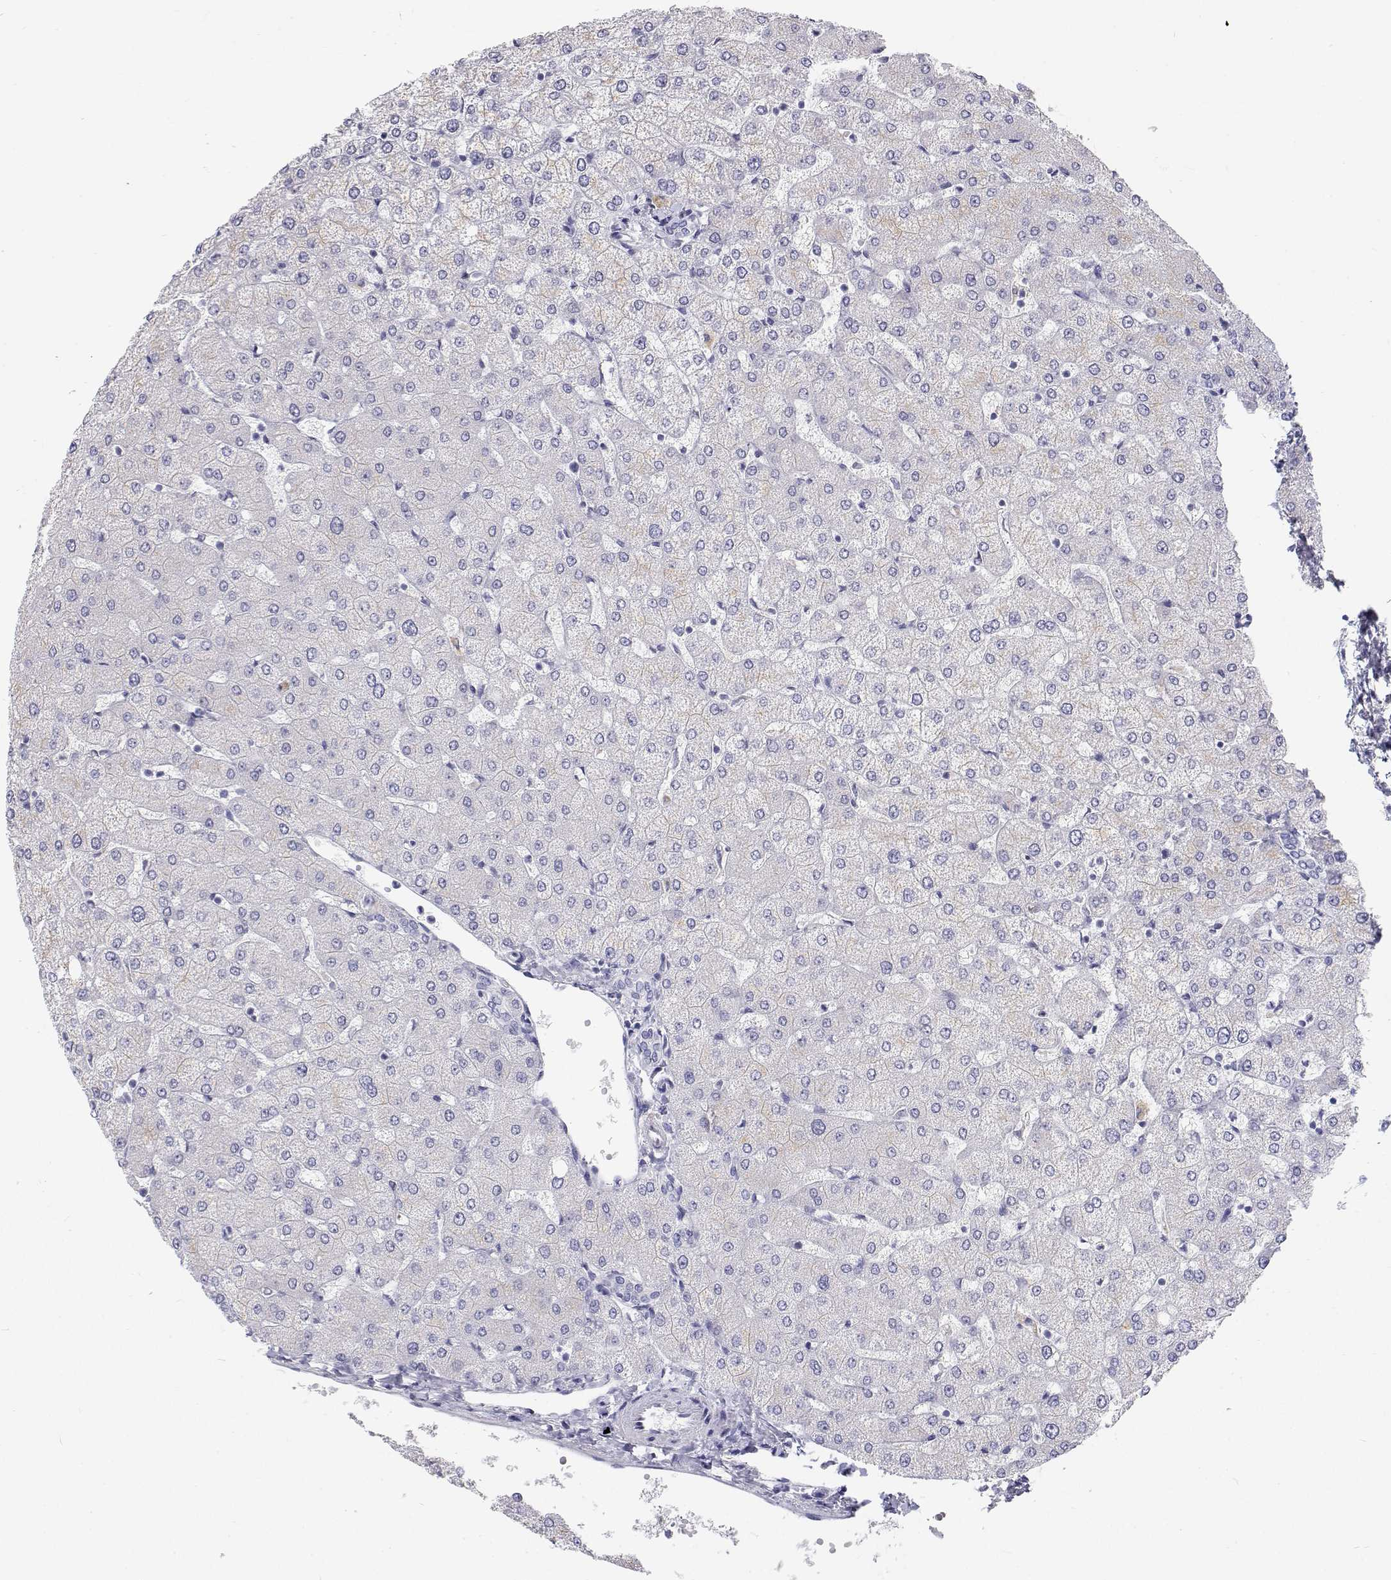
{"staining": {"intensity": "negative", "quantity": "none", "location": "none"}, "tissue": "liver", "cell_type": "Cholangiocytes", "image_type": "normal", "snomed": [{"axis": "morphology", "description": "Normal tissue, NOS"}, {"axis": "topography", "description": "Liver"}], "caption": "Photomicrograph shows no protein expression in cholangiocytes of unremarkable liver.", "gene": "NCR2", "patient": {"sex": "female", "age": 54}}